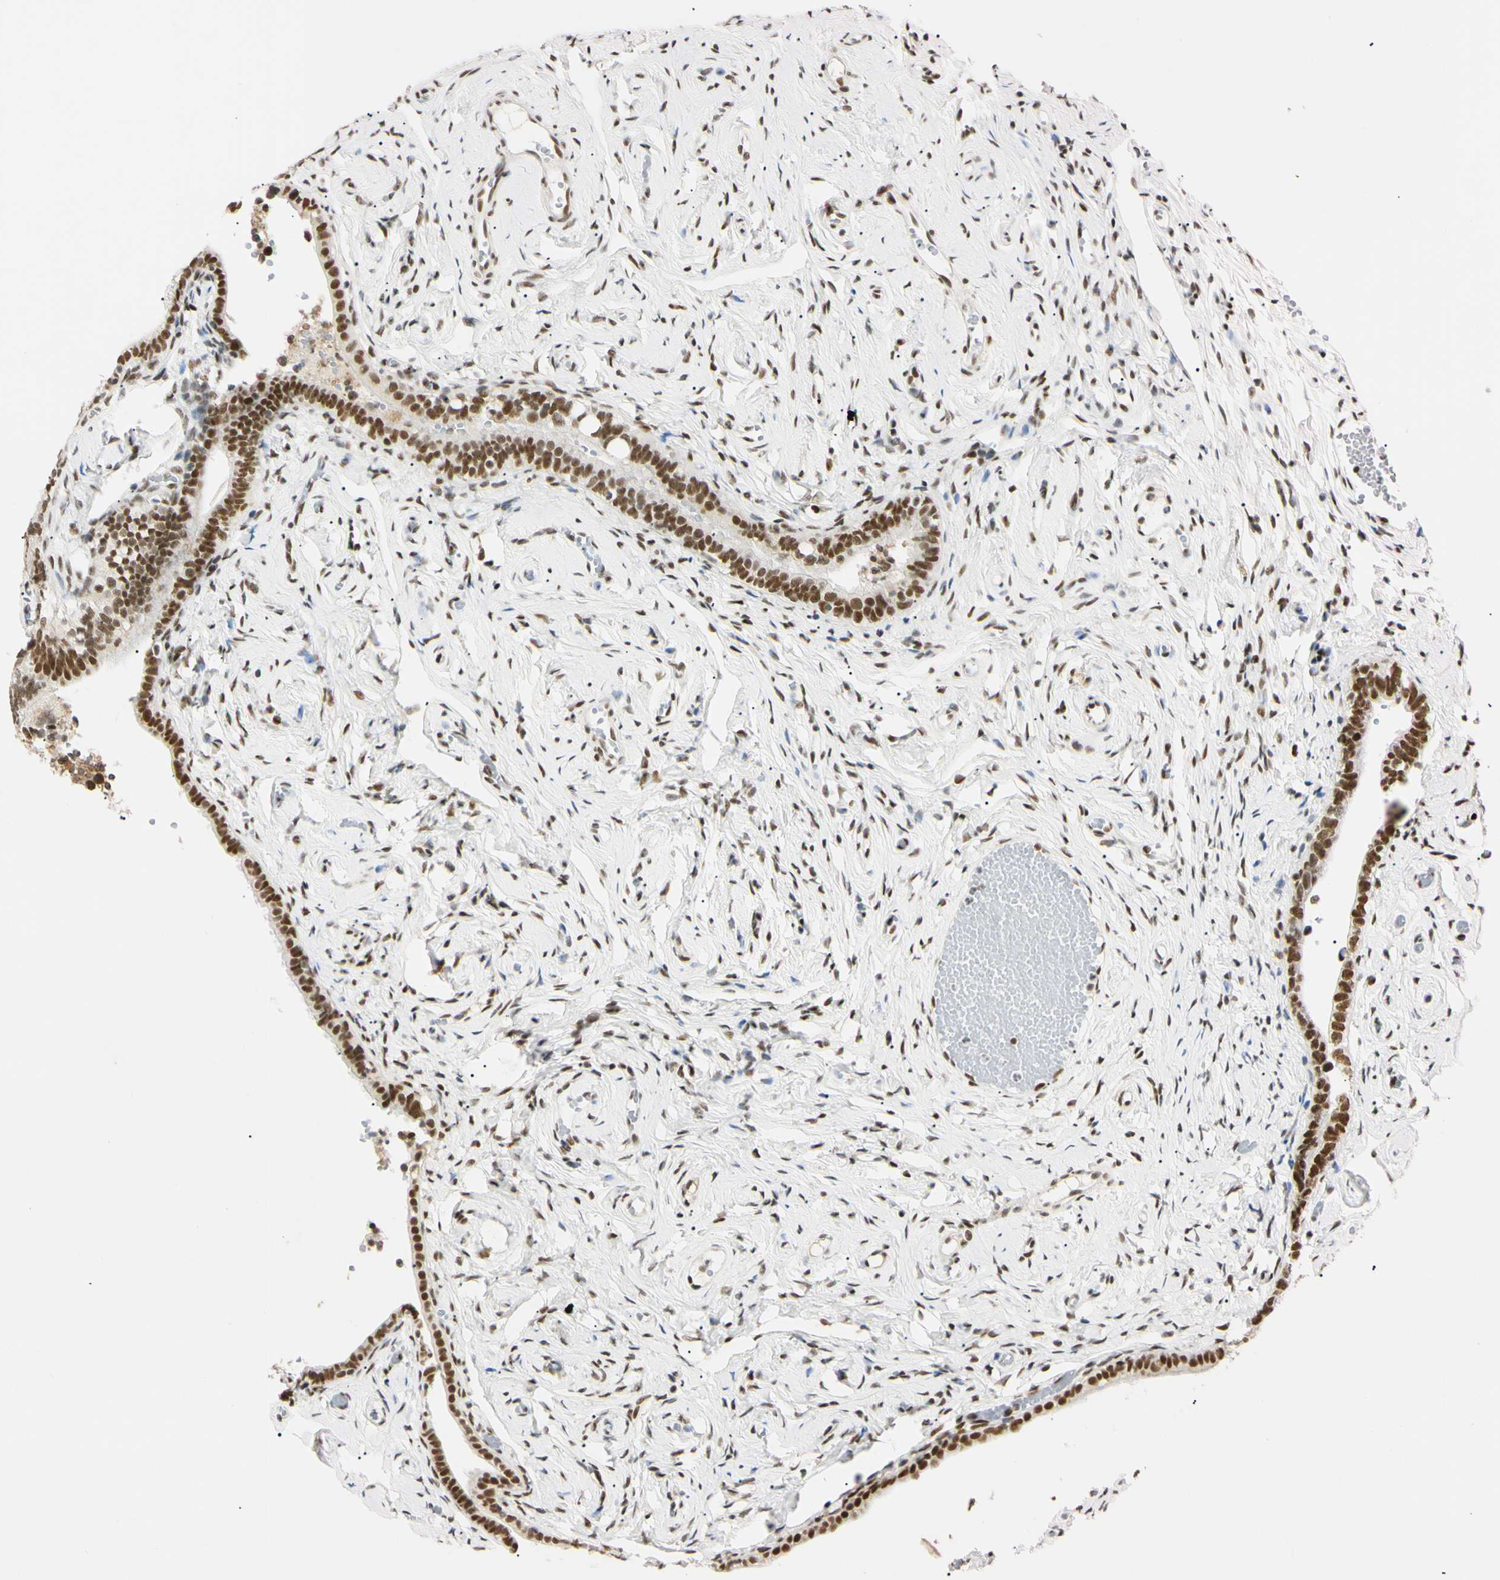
{"staining": {"intensity": "strong", "quantity": ">75%", "location": "nuclear"}, "tissue": "fallopian tube", "cell_type": "Glandular cells", "image_type": "normal", "snomed": [{"axis": "morphology", "description": "Normal tissue, NOS"}, {"axis": "topography", "description": "Fallopian tube"}], "caption": "This micrograph demonstrates immunohistochemistry staining of benign human fallopian tube, with high strong nuclear staining in approximately >75% of glandular cells.", "gene": "ZNF134", "patient": {"sex": "female", "age": 71}}